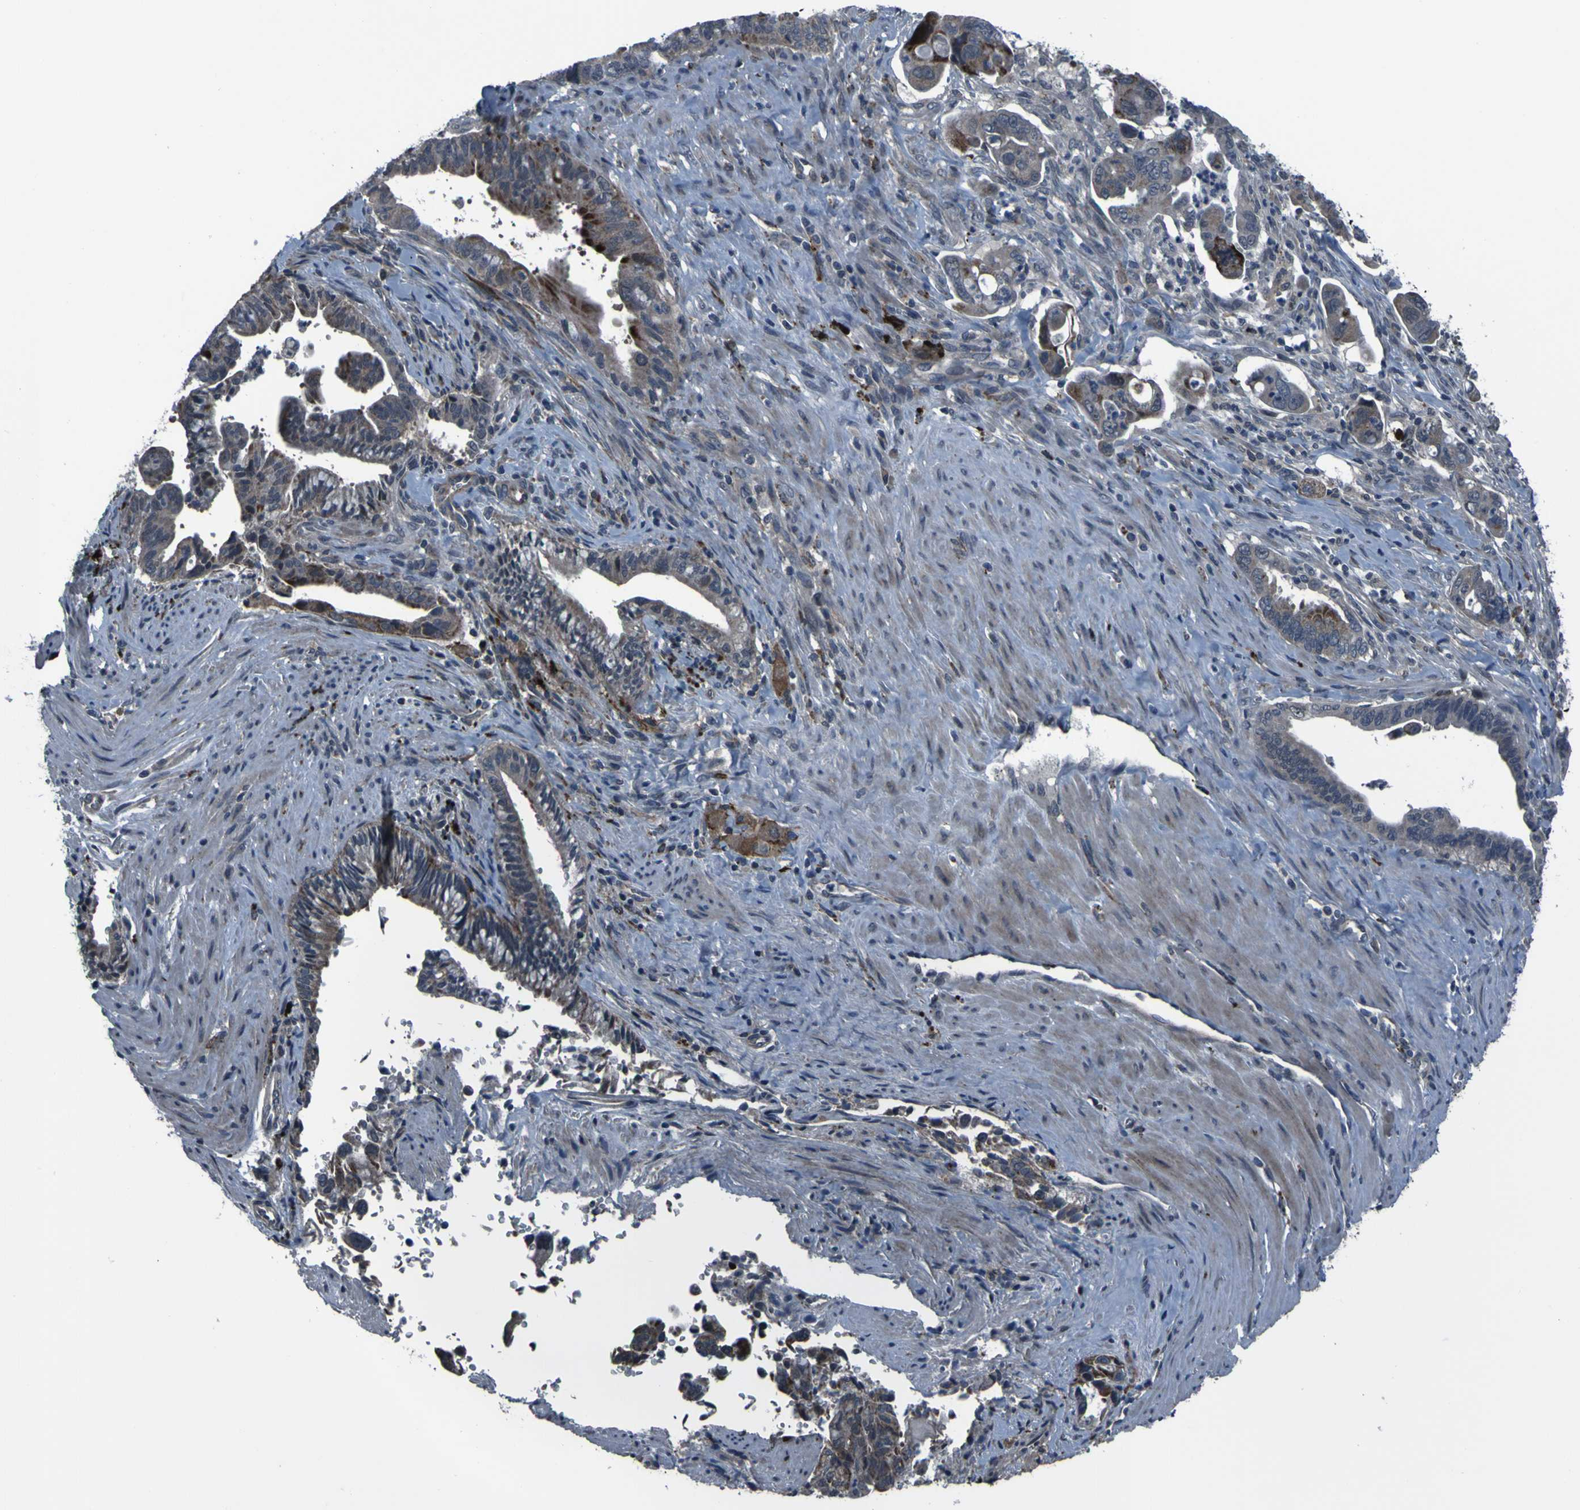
{"staining": {"intensity": "moderate", "quantity": "25%-75%", "location": "cytoplasmic/membranous"}, "tissue": "pancreatic cancer", "cell_type": "Tumor cells", "image_type": "cancer", "snomed": [{"axis": "morphology", "description": "Adenocarcinoma, NOS"}, {"axis": "topography", "description": "Pancreas"}], "caption": "A high-resolution photomicrograph shows immunohistochemistry staining of pancreatic adenocarcinoma, which reveals moderate cytoplasmic/membranous staining in about 25%-75% of tumor cells.", "gene": "OSTM1", "patient": {"sex": "male", "age": 70}}